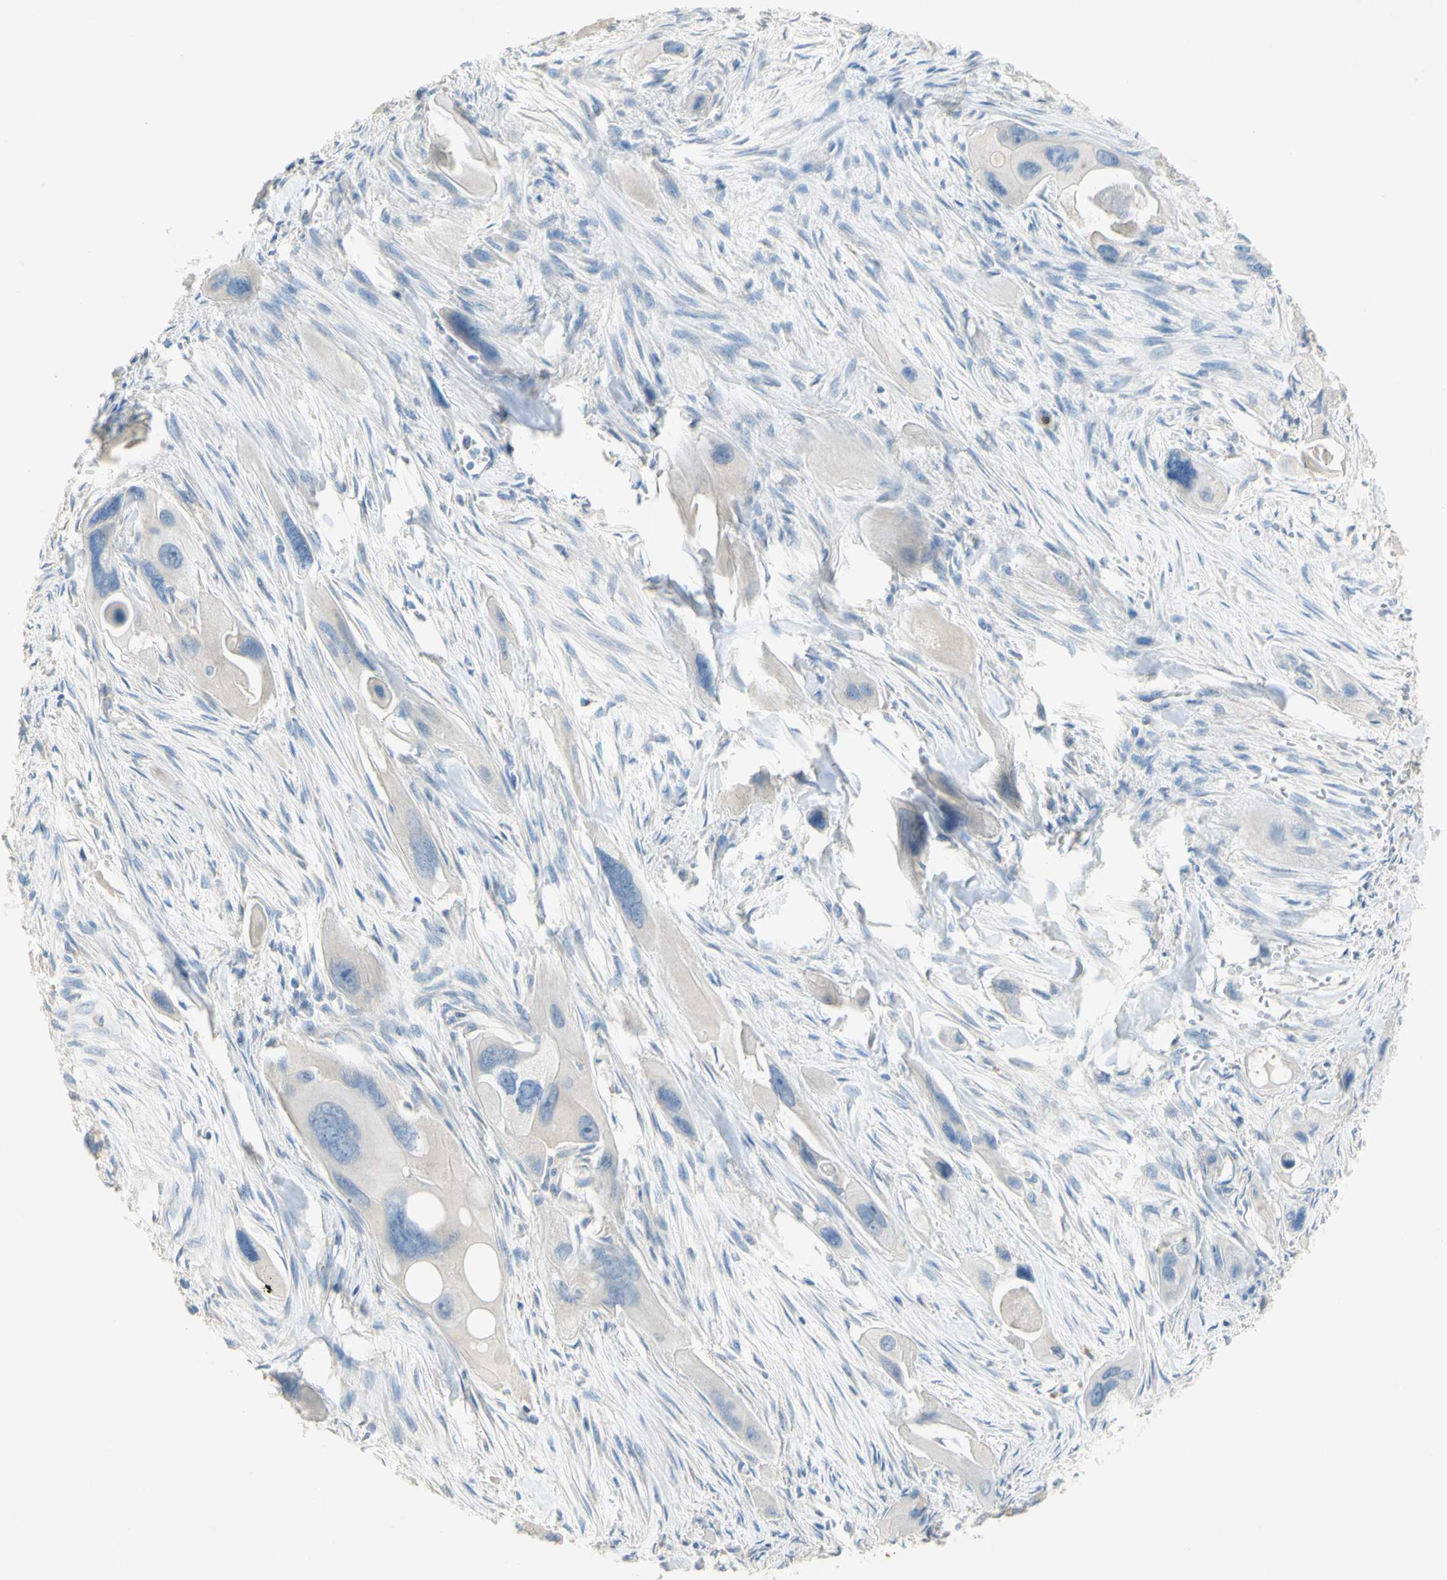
{"staining": {"intensity": "weak", "quantity": ">75%", "location": "cytoplasmic/membranous"}, "tissue": "pancreatic cancer", "cell_type": "Tumor cells", "image_type": "cancer", "snomed": [{"axis": "morphology", "description": "Adenocarcinoma, NOS"}, {"axis": "topography", "description": "Pancreas"}], "caption": "Protein staining demonstrates weak cytoplasmic/membranous expression in about >75% of tumor cells in adenocarcinoma (pancreatic). Immunohistochemistry (ihc) stains the protein in brown and the nuclei are stained blue.", "gene": "PACSIN1", "patient": {"sex": "male", "age": 73}}